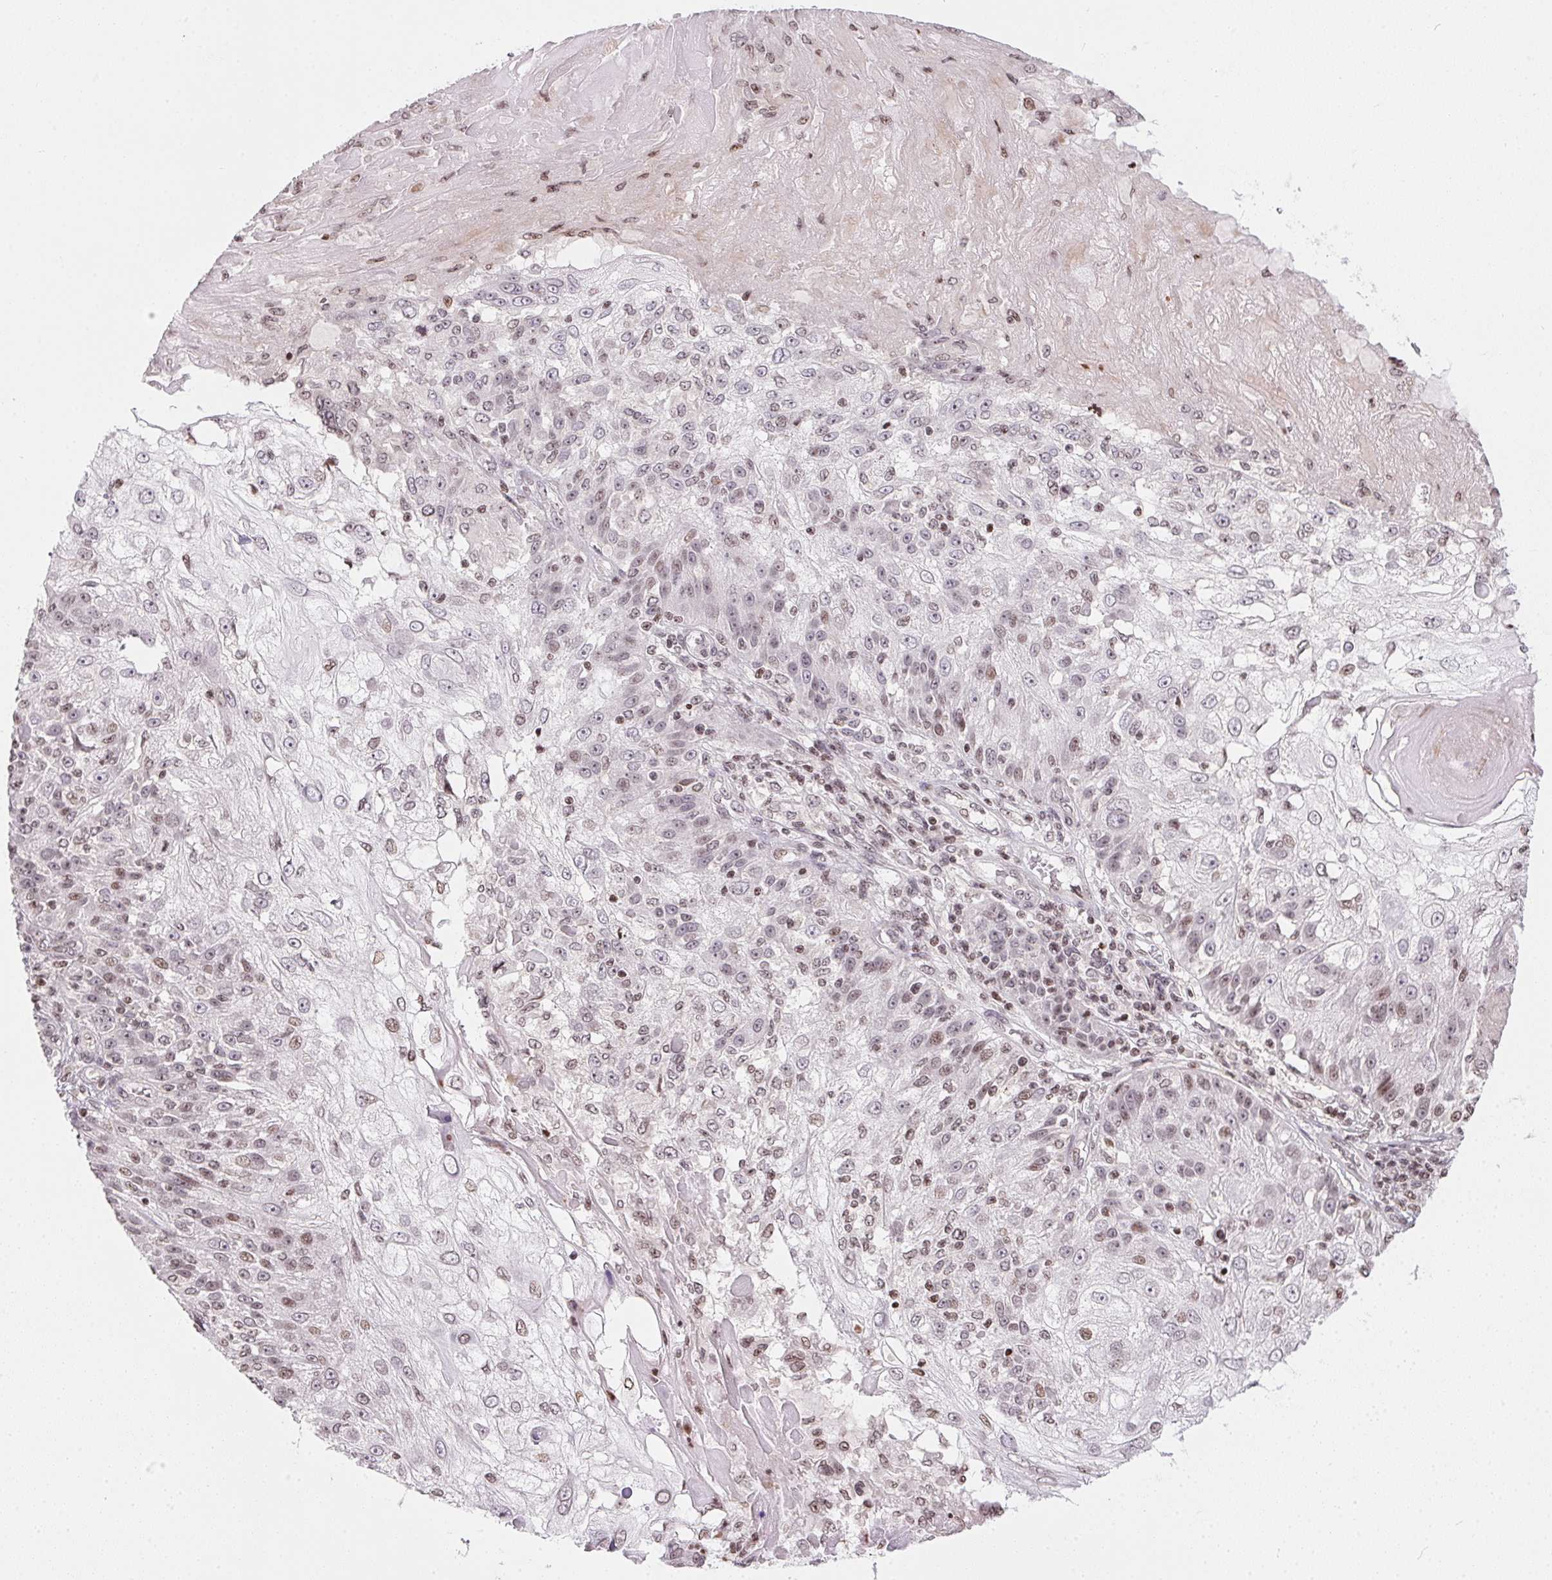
{"staining": {"intensity": "weak", "quantity": "<25%", "location": "nuclear"}, "tissue": "skin cancer", "cell_type": "Tumor cells", "image_type": "cancer", "snomed": [{"axis": "morphology", "description": "Normal tissue, NOS"}, {"axis": "morphology", "description": "Squamous cell carcinoma, NOS"}, {"axis": "topography", "description": "Skin"}], "caption": "Immunohistochemistry photomicrograph of squamous cell carcinoma (skin) stained for a protein (brown), which displays no expression in tumor cells.", "gene": "RNF181", "patient": {"sex": "female", "age": 83}}